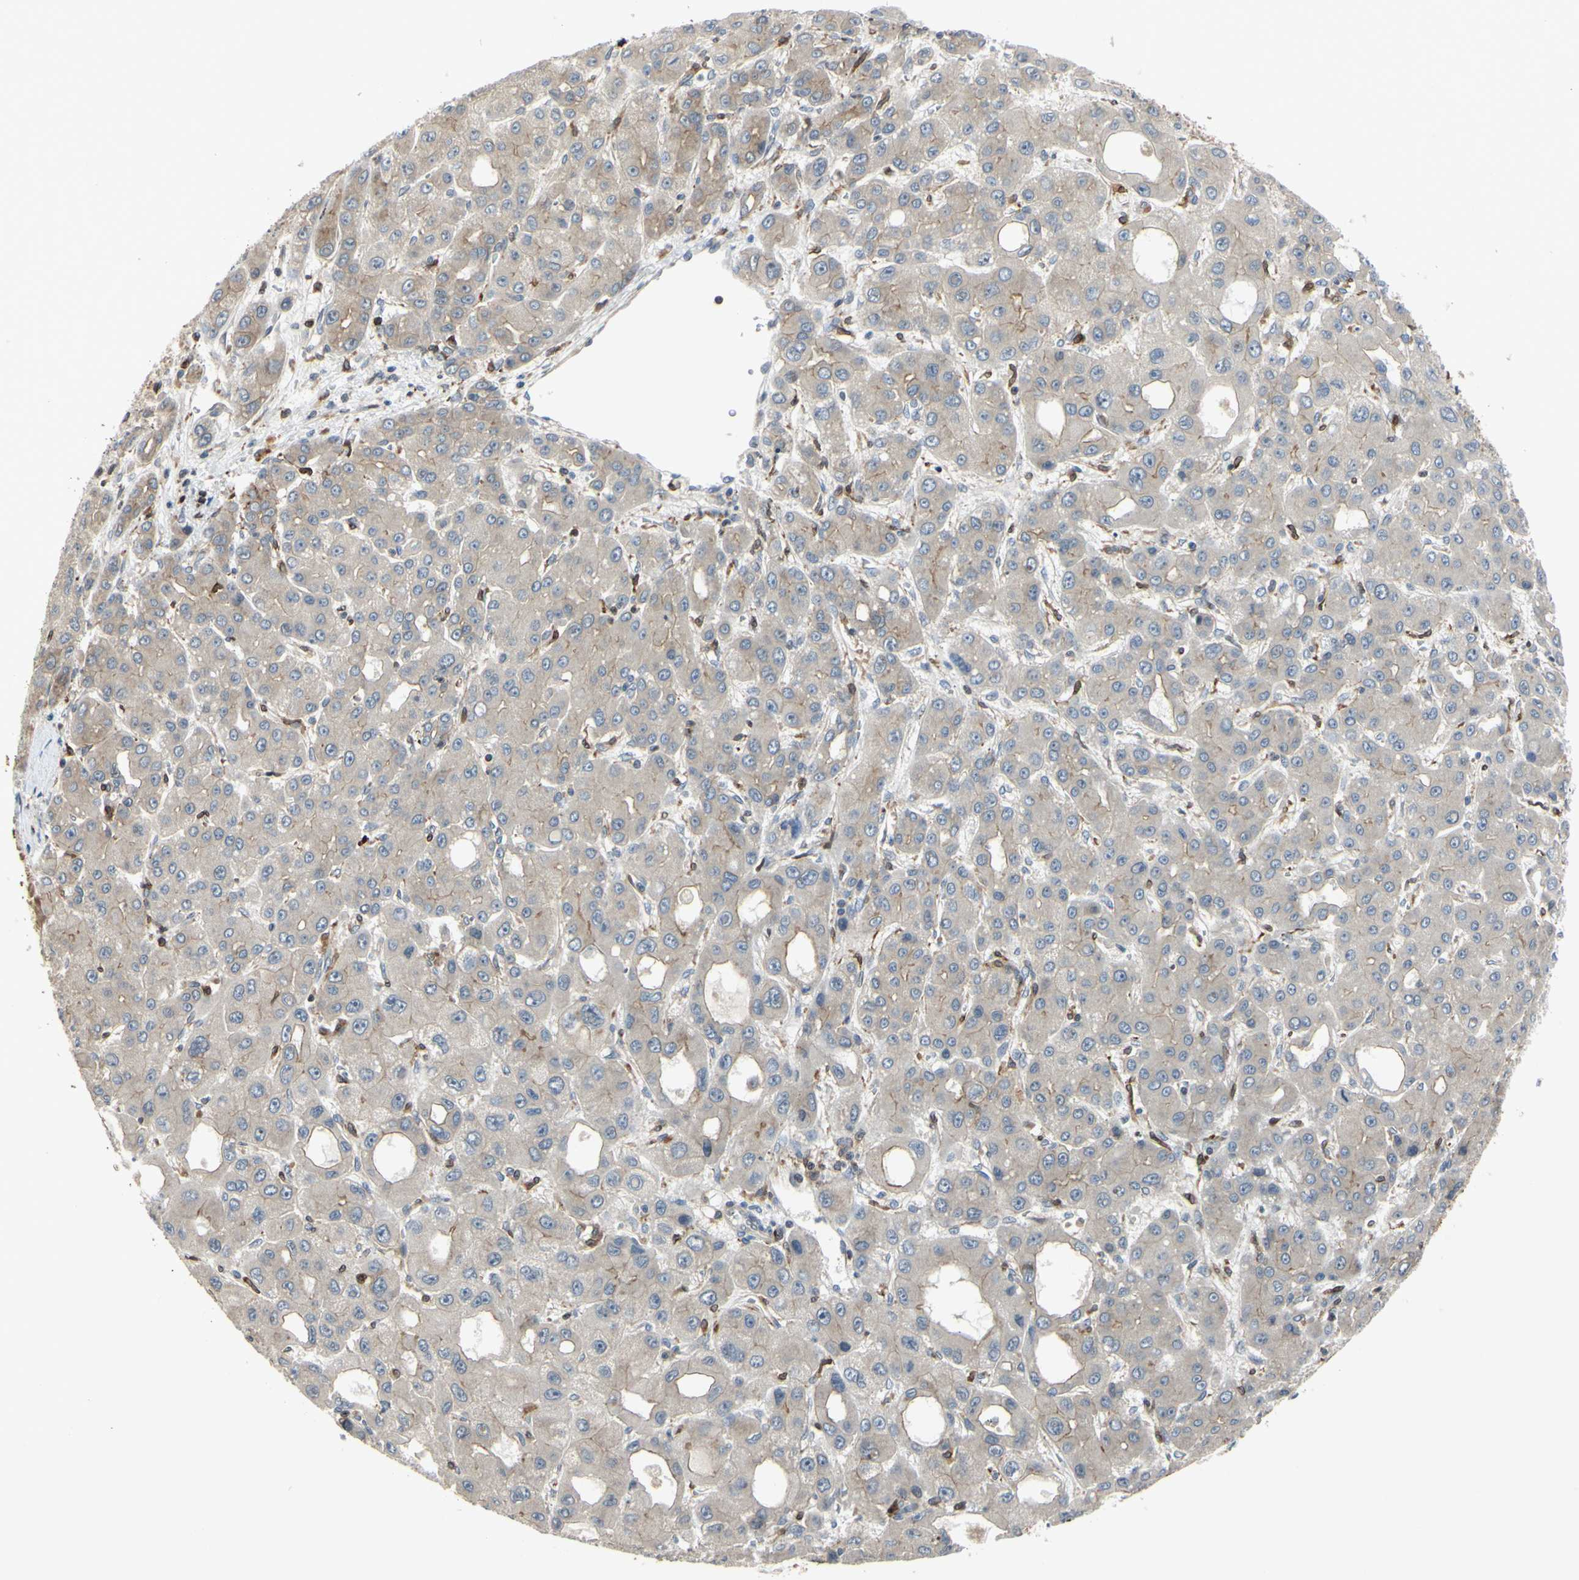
{"staining": {"intensity": "negative", "quantity": "none", "location": "none"}, "tissue": "liver cancer", "cell_type": "Tumor cells", "image_type": "cancer", "snomed": [{"axis": "morphology", "description": "Carcinoma, Hepatocellular, NOS"}, {"axis": "topography", "description": "Liver"}], "caption": "This is an IHC micrograph of human liver cancer. There is no staining in tumor cells.", "gene": "PLXNA2", "patient": {"sex": "male", "age": 55}}